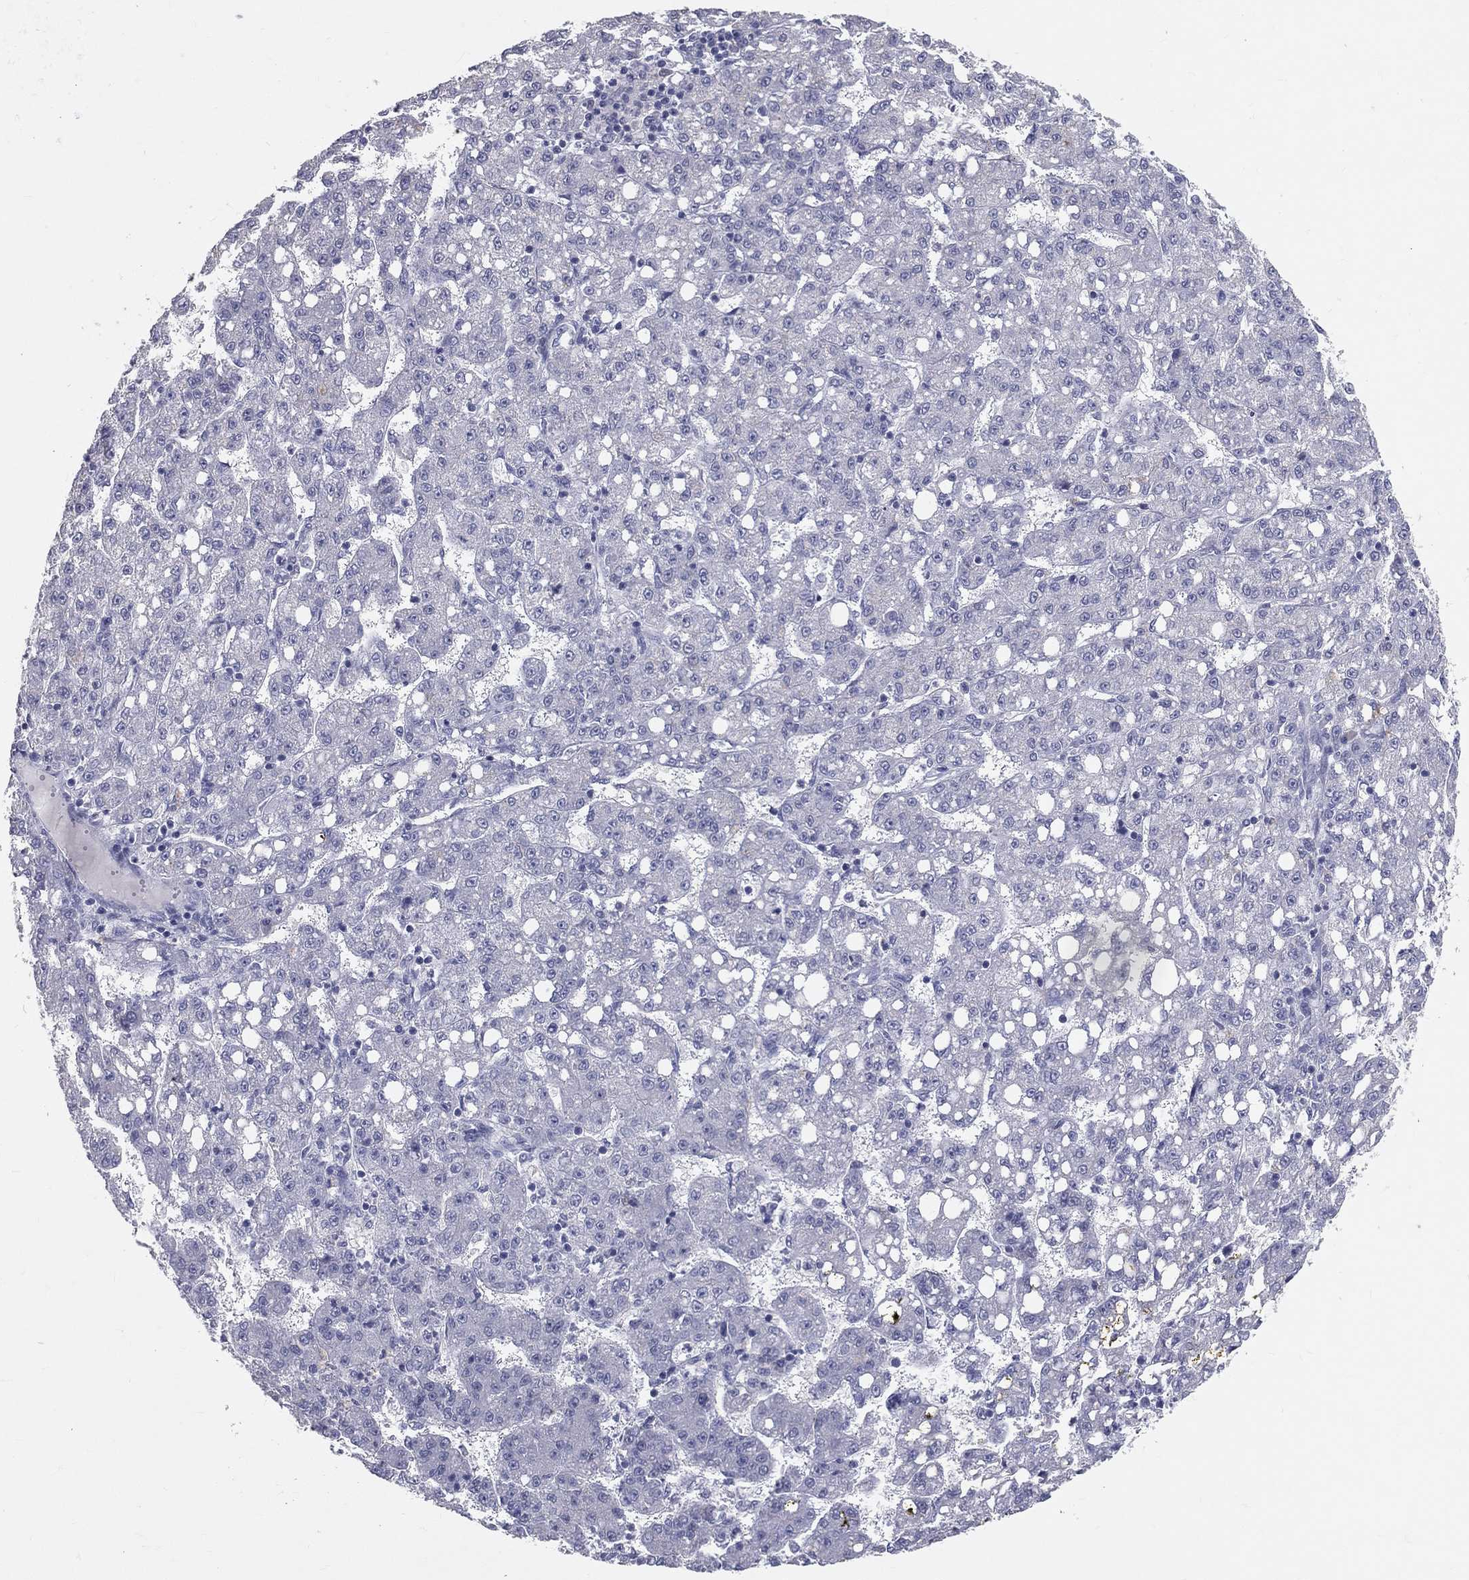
{"staining": {"intensity": "negative", "quantity": "none", "location": "none"}, "tissue": "liver cancer", "cell_type": "Tumor cells", "image_type": "cancer", "snomed": [{"axis": "morphology", "description": "Carcinoma, Hepatocellular, NOS"}, {"axis": "topography", "description": "Liver"}], "caption": "This photomicrograph is of liver hepatocellular carcinoma stained with immunohistochemistry (IHC) to label a protein in brown with the nuclei are counter-stained blue. There is no staining in tumor cells.", "gene": "TFPI2", "patient": {"sex": "female", "age": 65}}